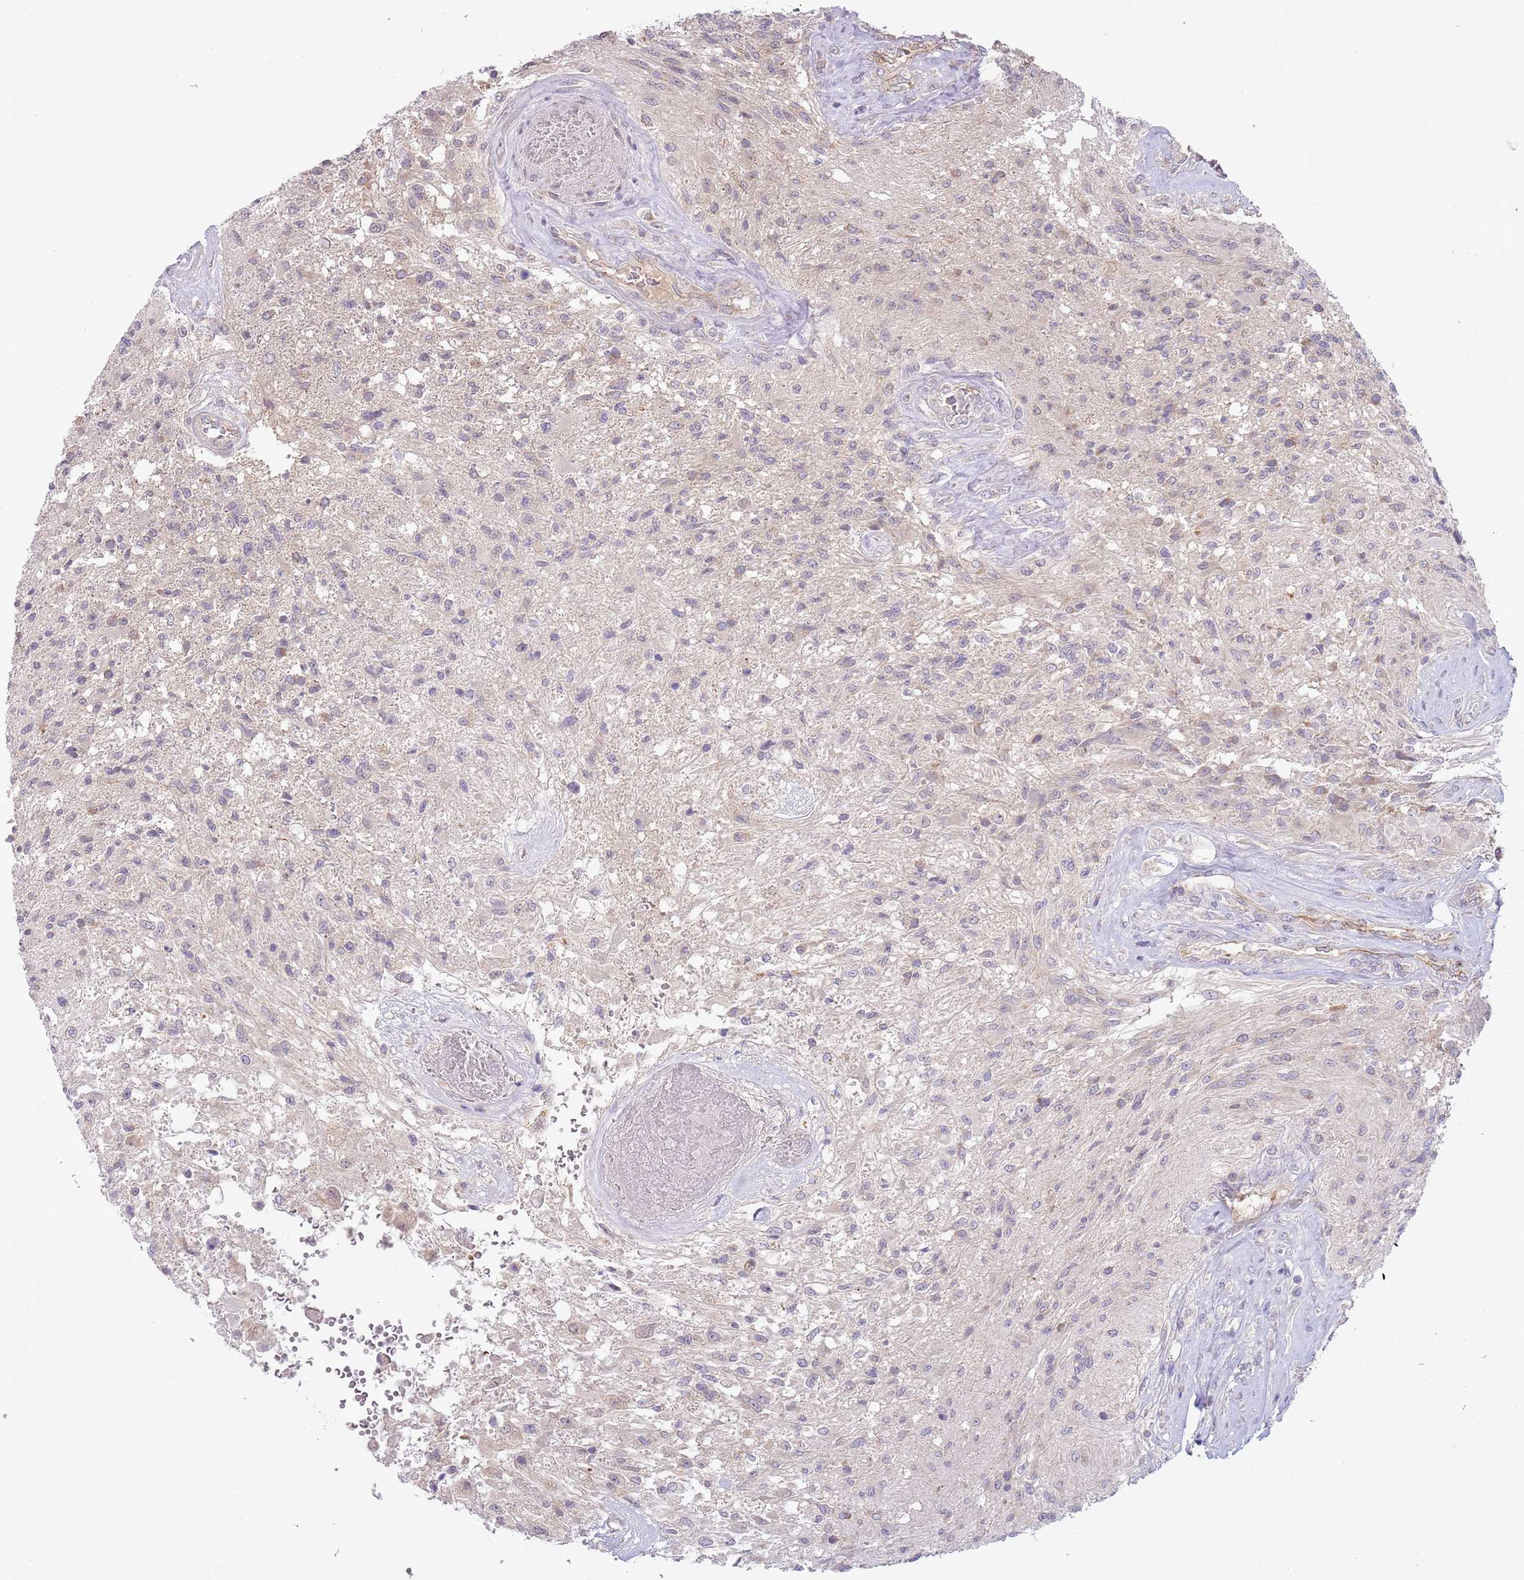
{"staining": {"intensity": "negative", "quantity": "none", "location": "none"}, "tissue": "glioma", "cell_type": "Tumor cells", "image_type": "cancer", "snomed": [{"axis": "morphology", "description": "Glioma, malignant, High grade"}, {"axis": "topography", "description": "Brain"}], "caption": "A histopathology image of human glioma is negative for staining in tumor cells.", "gene": "SKOR2", "patient": {"sex": "male", "age": 56}}